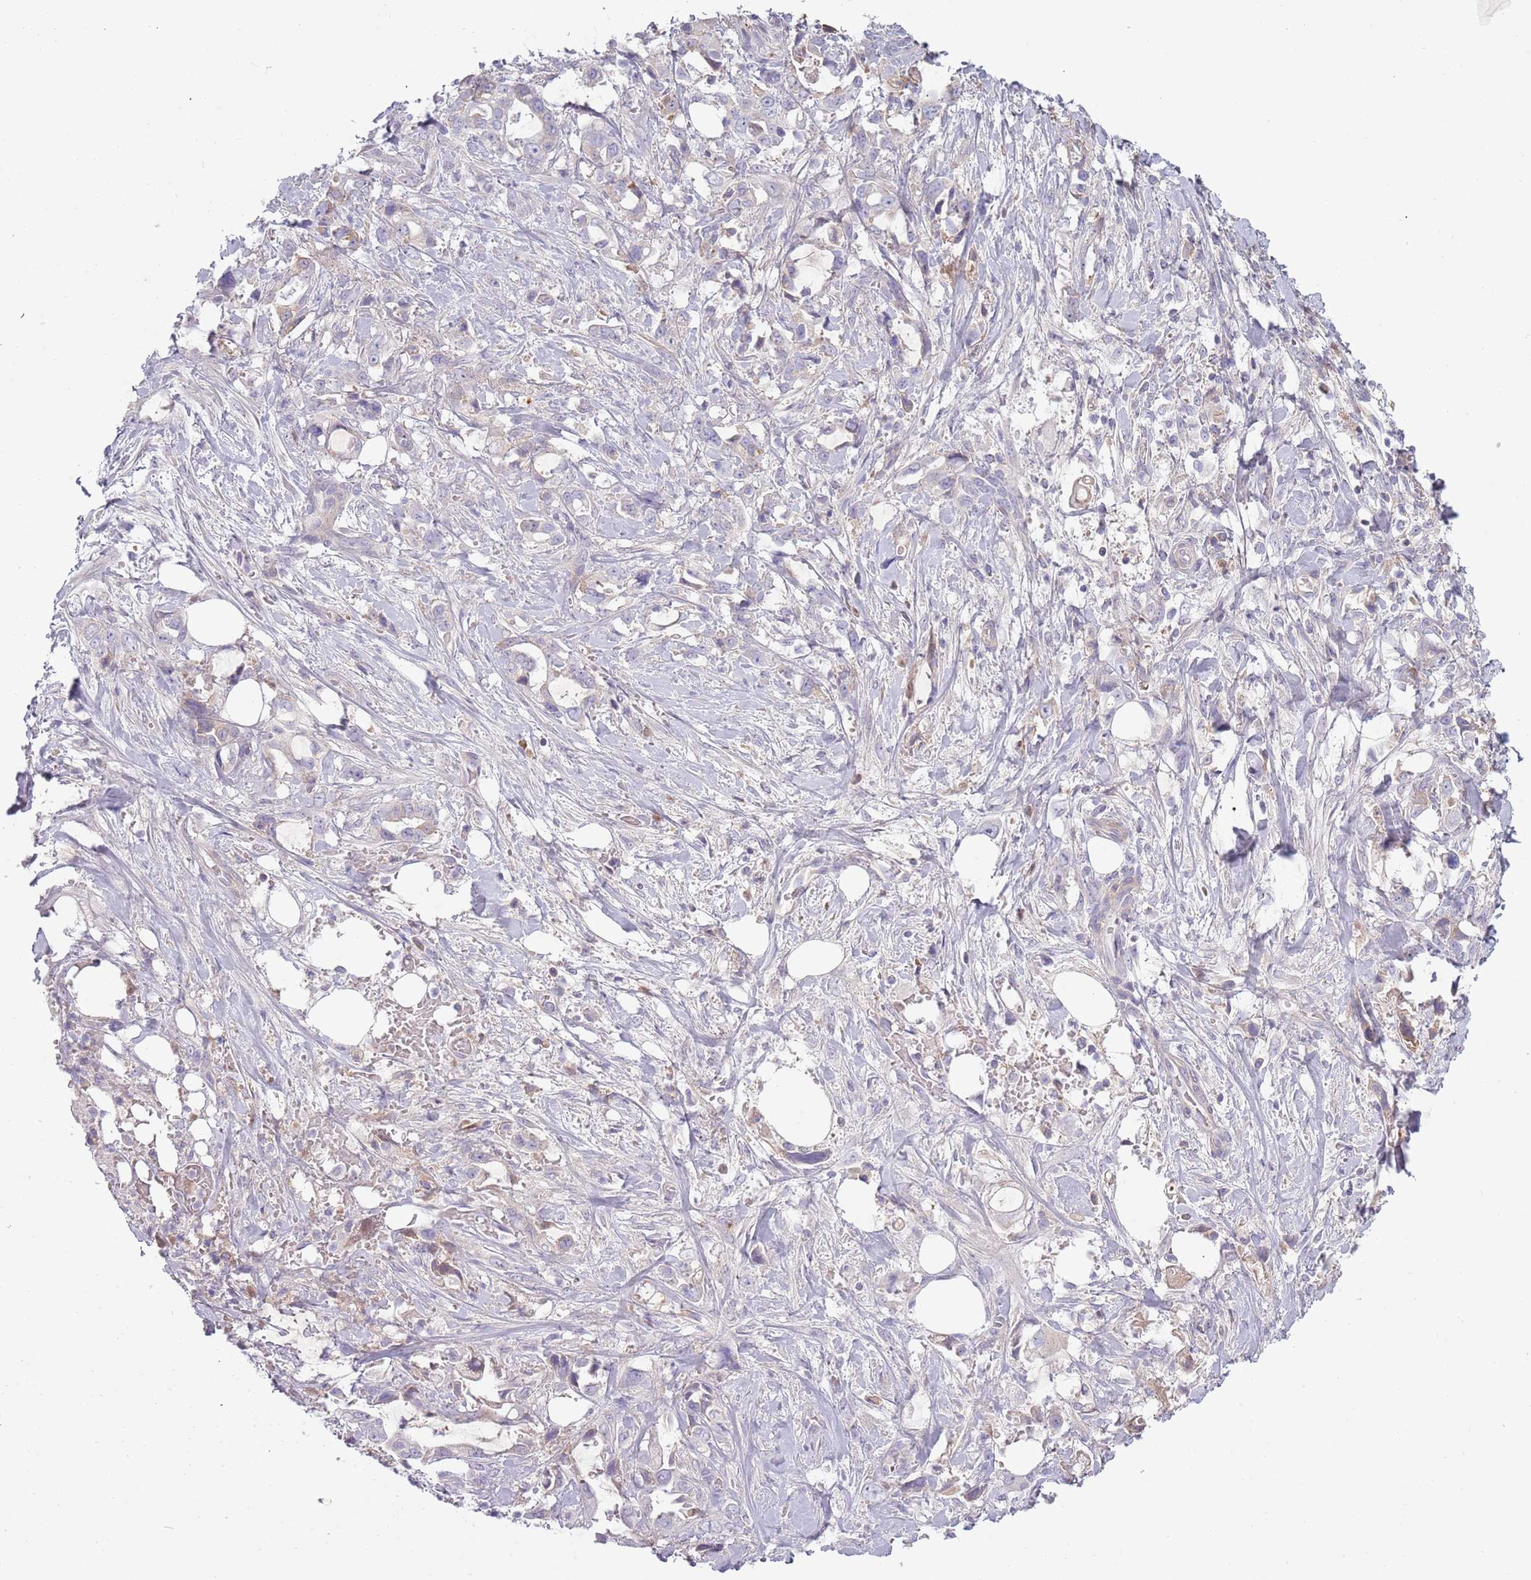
{"staining": {"intensity": "weak", "quantity": "<25%", "location": "cytoplasmic/membranous"}, "tissue": "pancreatic cancer", "cell_type": "Tumor cells", "image_type": "cancer", "snomed": [{"axis": "morphology", "description": "Adenocarcinoma, NOS"}, {"axis": "topography", "description": "Pancreas"}], "caption": "There is no significant staining in tumor cells of pancreatic adenocarcinoma. (DAB IHC with hematoxylin counter stain).", "gene": "TNFRSF6B", "patient": {"sex": "female", "age": 61}}